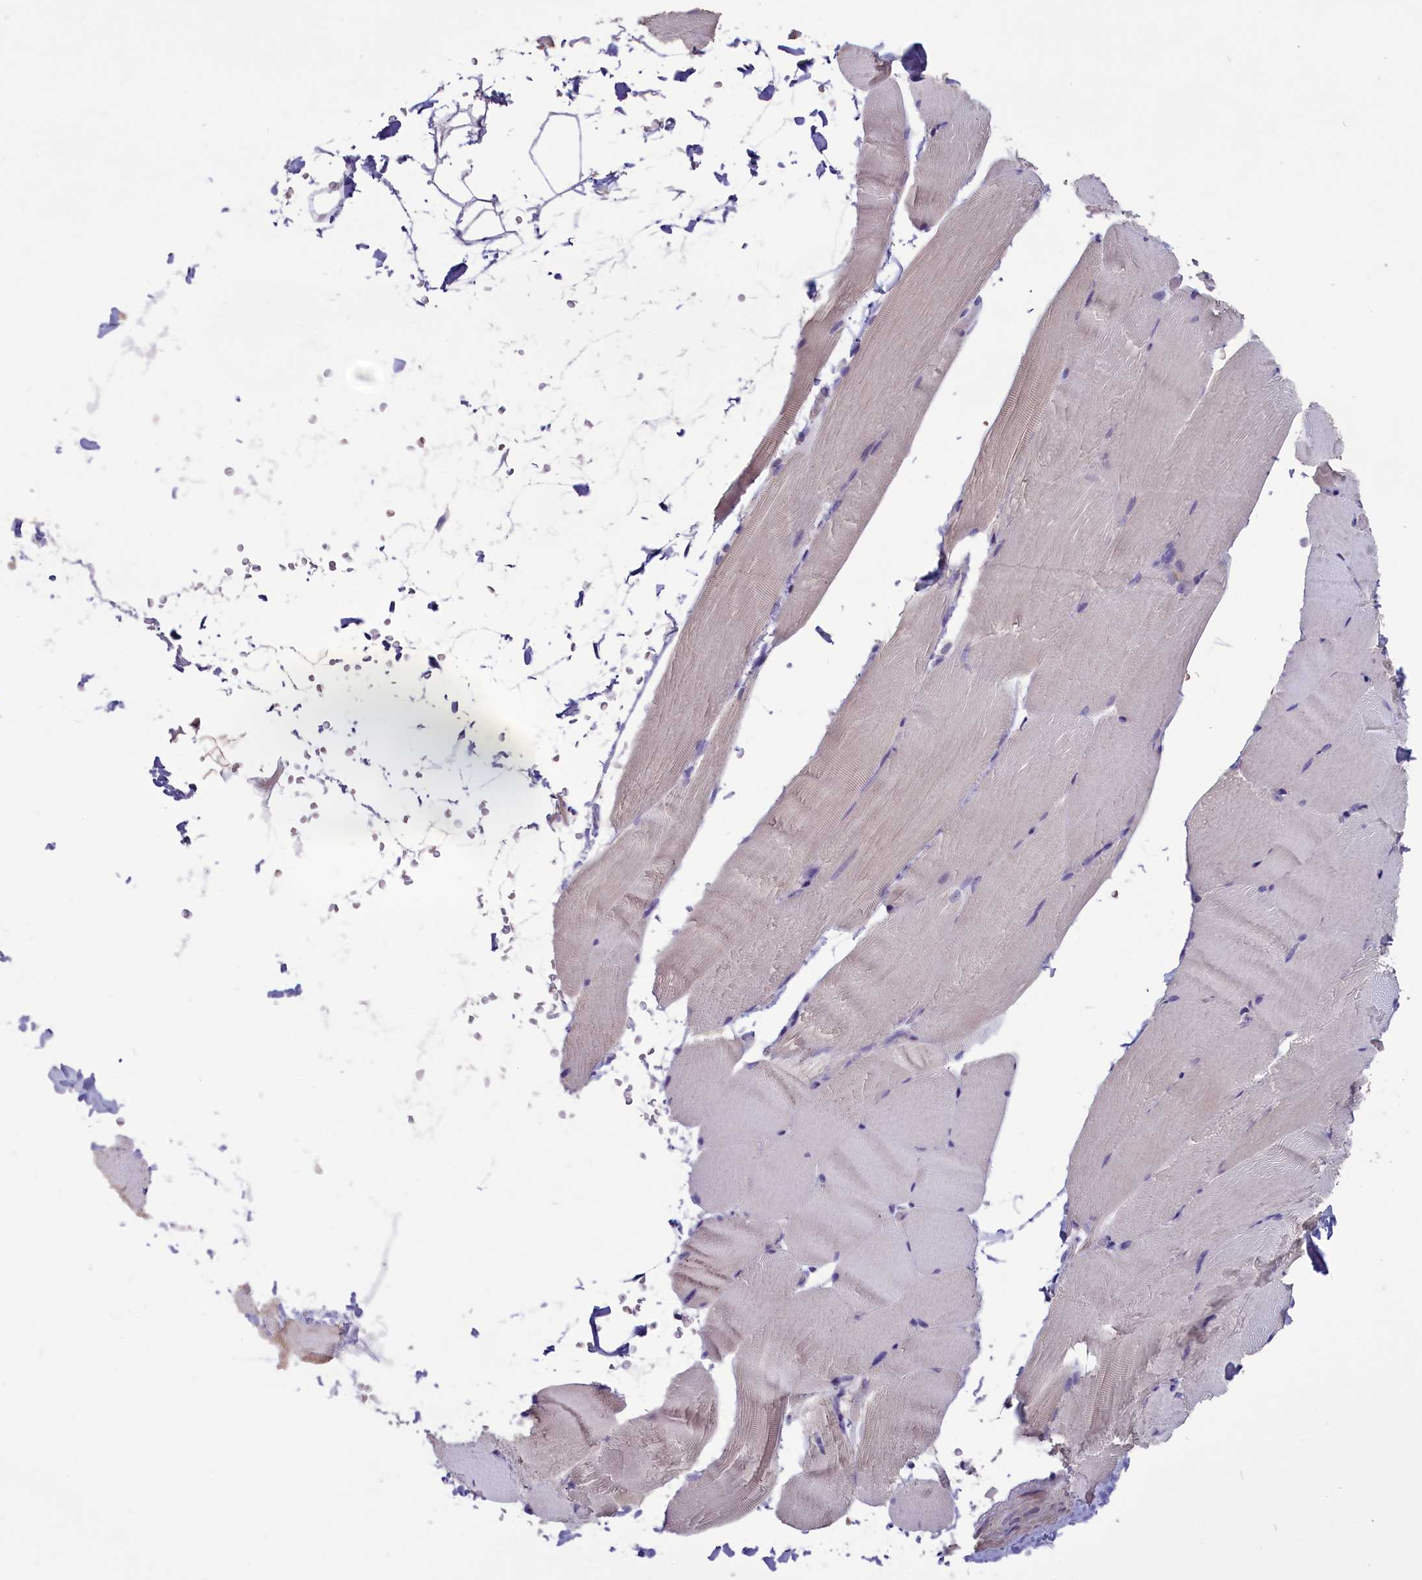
{"staining": {"intensity": "negative", "quantity": "none", "location": "none"}, "tissue": "skeletal muscle", "cell_type": "Myocytes", "image_type": "normal", "snomed": [{"axis": "morphology", "description": "Normal tissue, NOS"}, {"axis": "topography", "description": "Skeletal muscle"}, {"axis": "topography", "description": "Parathyroid gland"}], "caption": "Micrograph shows no protein expression in myocytes of normal skeletal muscle. The staining is performed using DAB brown chromogen with nuclei counter-stained in using hematoxylin.", "gene": "ENPP6", "patient": {"sex": "female", "age": 37}}